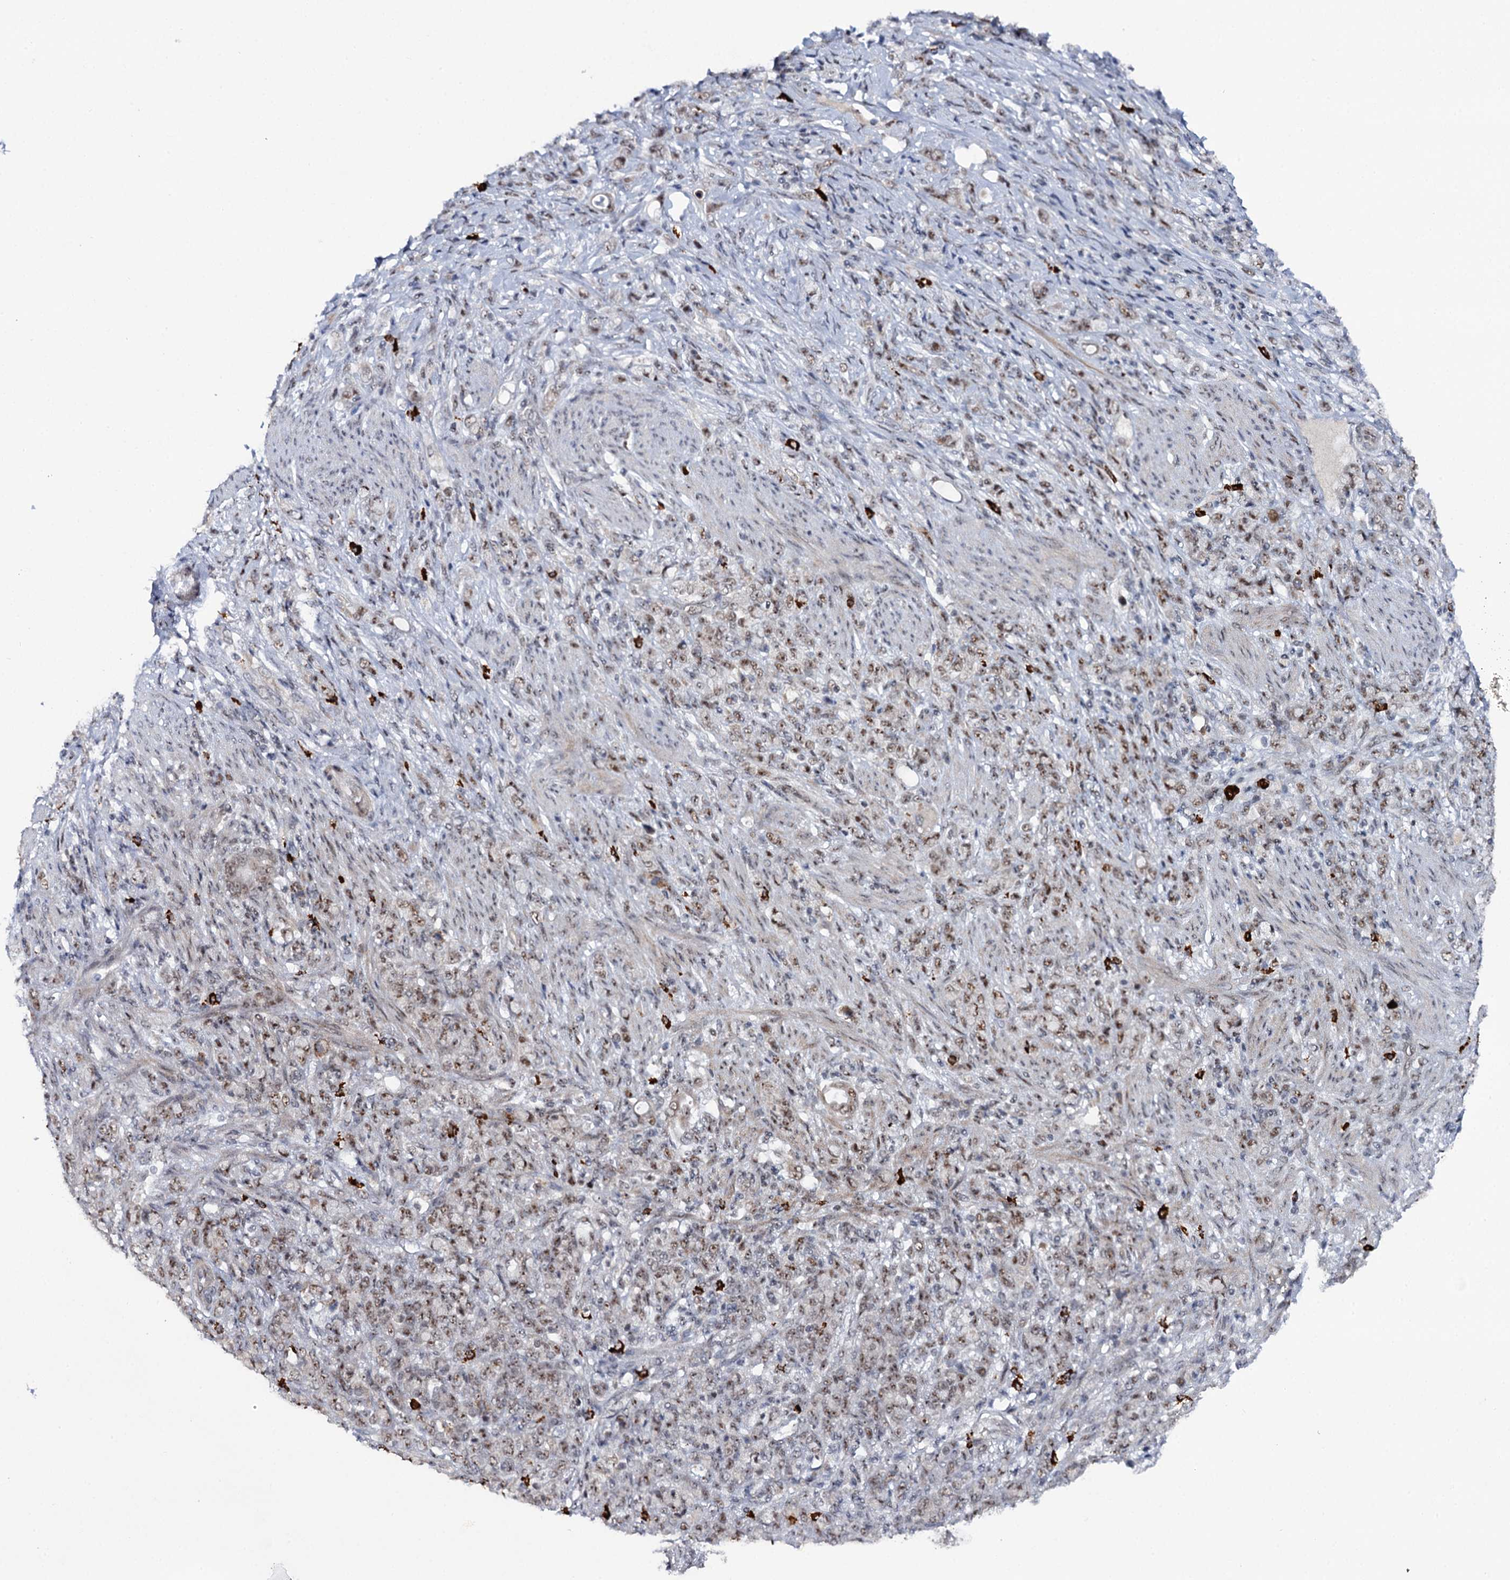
{"staining": {"intensity": "moderate", "quantity": "25%-75%", "location": "nuclear"}, "tissue": "stomach cancer", "cell_type": "Tumor cells", "image_type": "cancer", "snomed": [{"axis": "morphology", "description": "Adenocarcinoma, NOS"}, {"axis": "topography", "description": "Stomach"}], "caption": "Stomach adenocarcinoma was stained to show a protein in brown. There is medium levels of moderate nuclear staining in about 25%-75% of tumor cells. (DAB = brown stain, brightfield microscopy at high magnification).", "gene": "BUD13", "patient": {"sex": "female", "age": 79}}